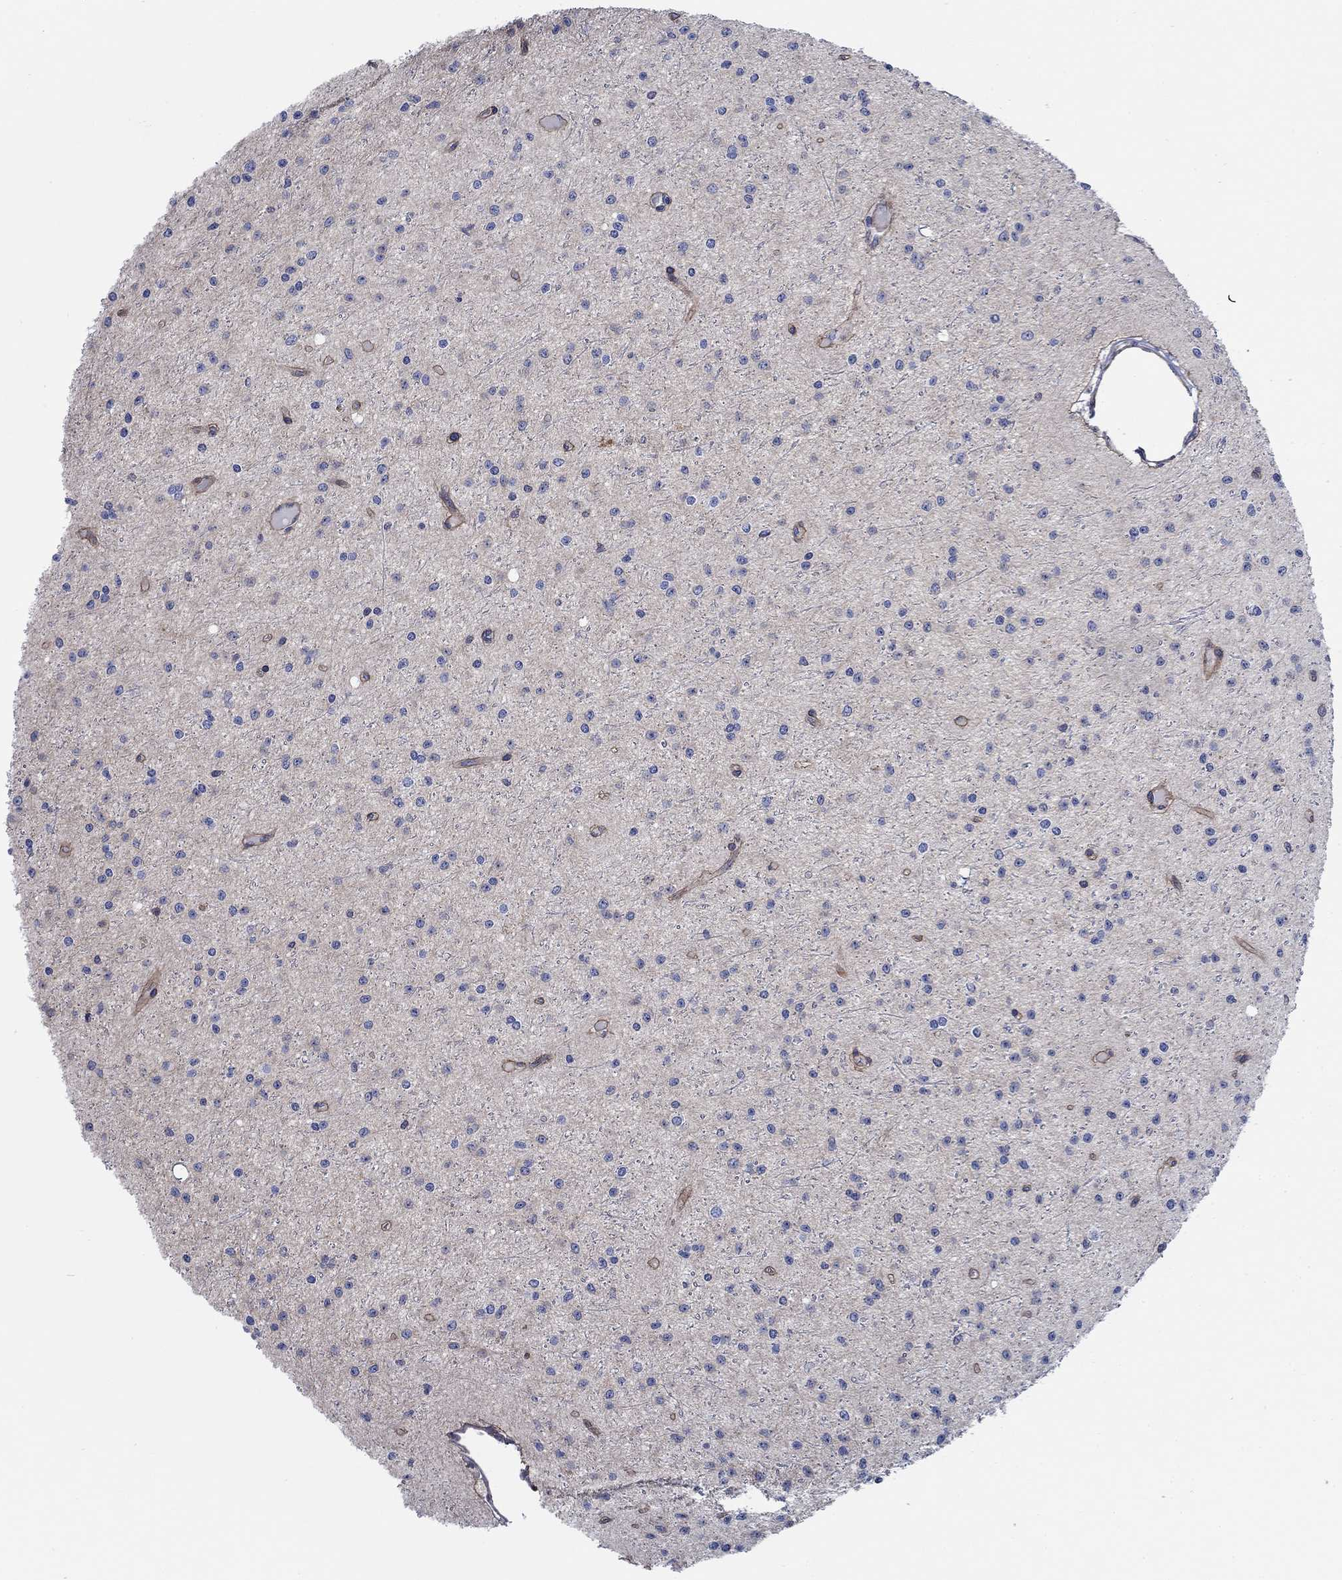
{"staining": {"intensity": "negative", "quantity": "none", "location": "none"}, "tissue": "glioma", "cell_type": "Tumor cells", "image_type": "cancer", "snomed": [{"axis": "morphology", "description": "Glioma, malignant, Low grade"}, {"axis": "topography", "description": "Brain"}], "caption": "Image shows no significant protein expression in tumor cells of glioma.", "gene": "FMN1", "patient": {"sex": "male", "age": 27}}